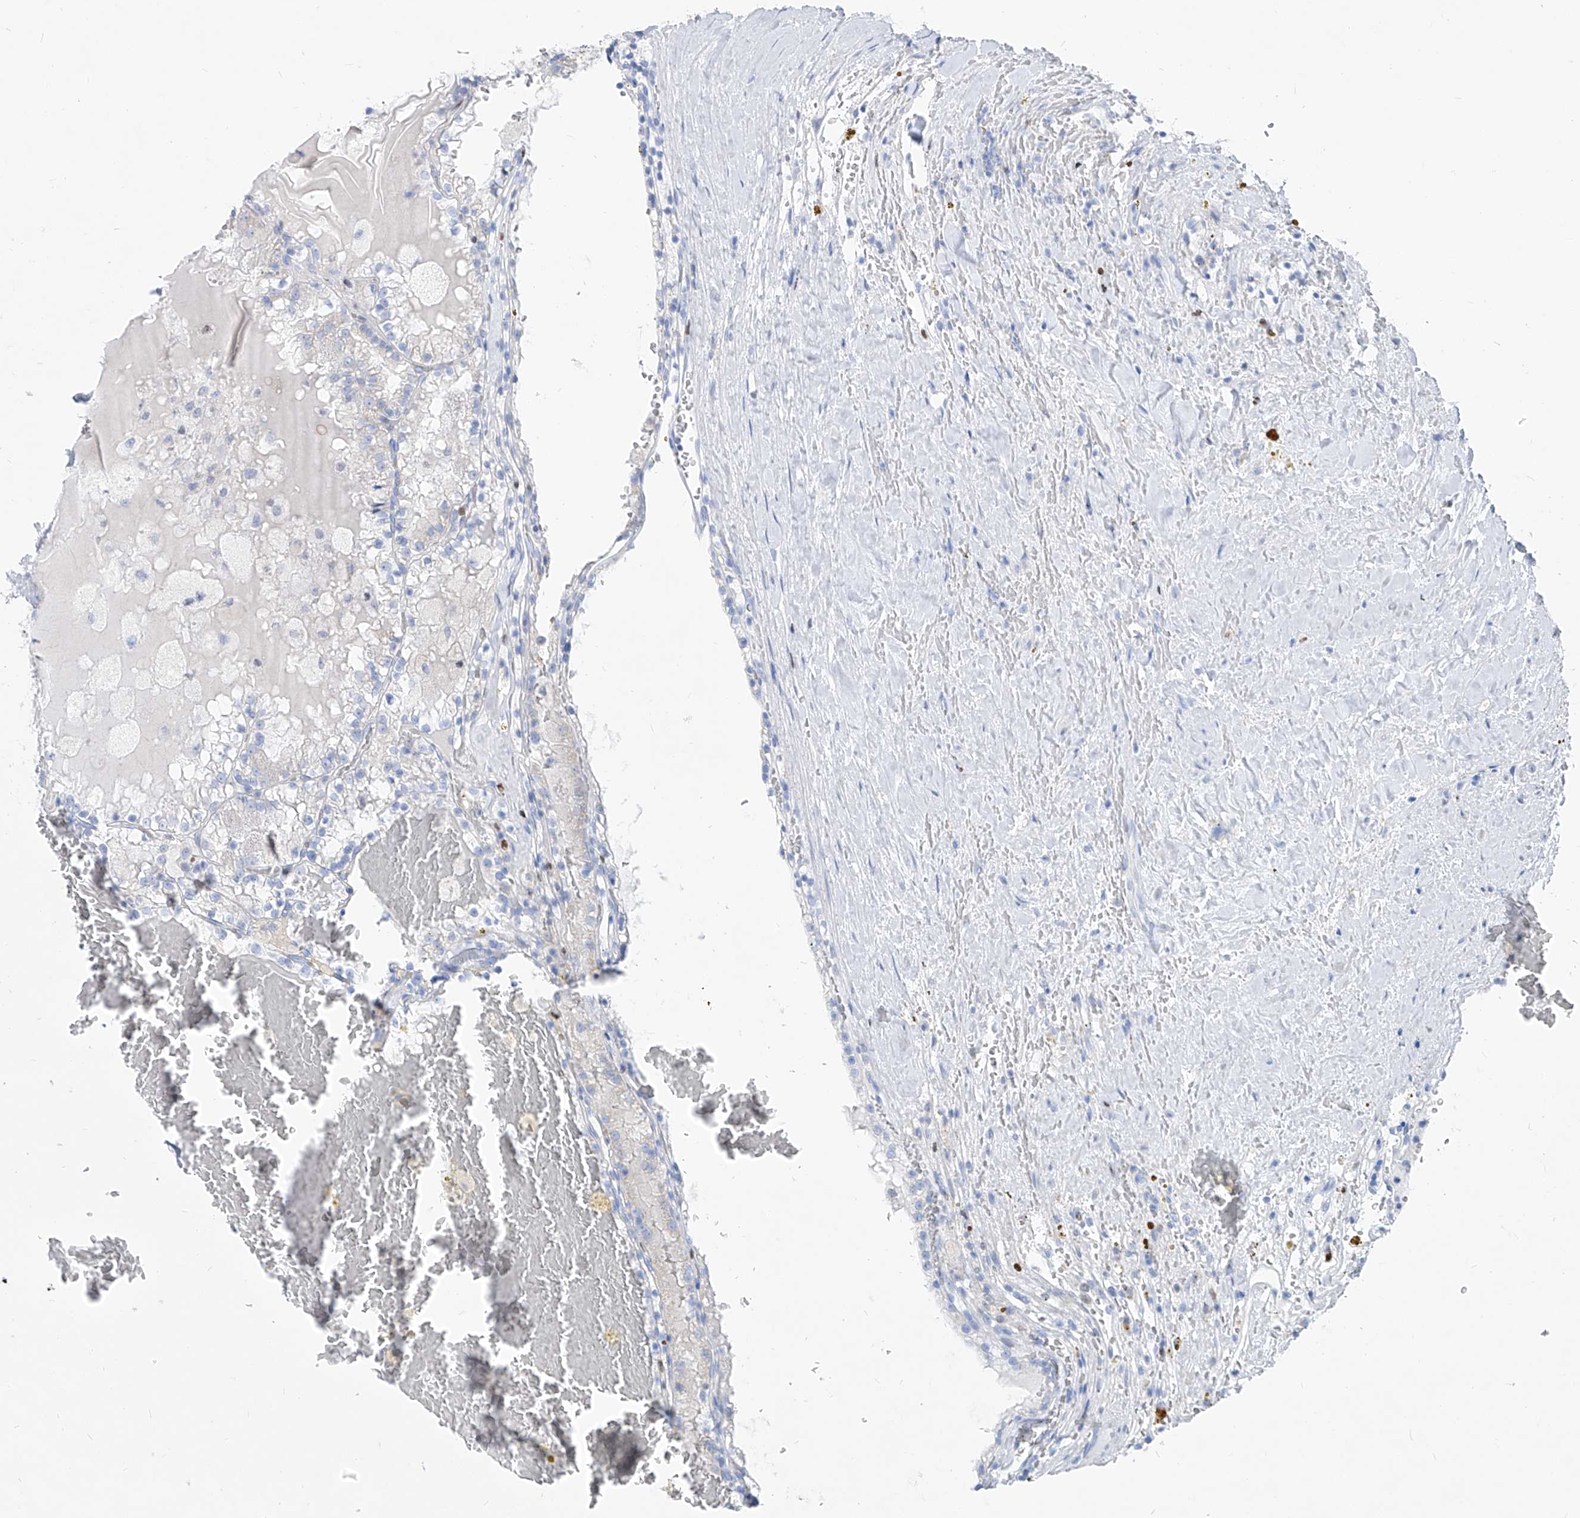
{"staining": {"intensity": "negative", "quantity": "none", "location": "none"}, "tissue": "renal cancer", "cell_type": "Tumor cells", "image_type": "cancer", "snomed": [{"axis": "morphology", "description": "Adenocarcinoma, NOS"}, {"axis": "topography", "description": "Kidney"}], "caption": "The immunohistochemistry (IHC) photomicrograph has no significant expression in tumor cells of renal adenocarcinoma tissue.", "gene": "FRS3", "patient": {"sex": "female", "age": 56}}